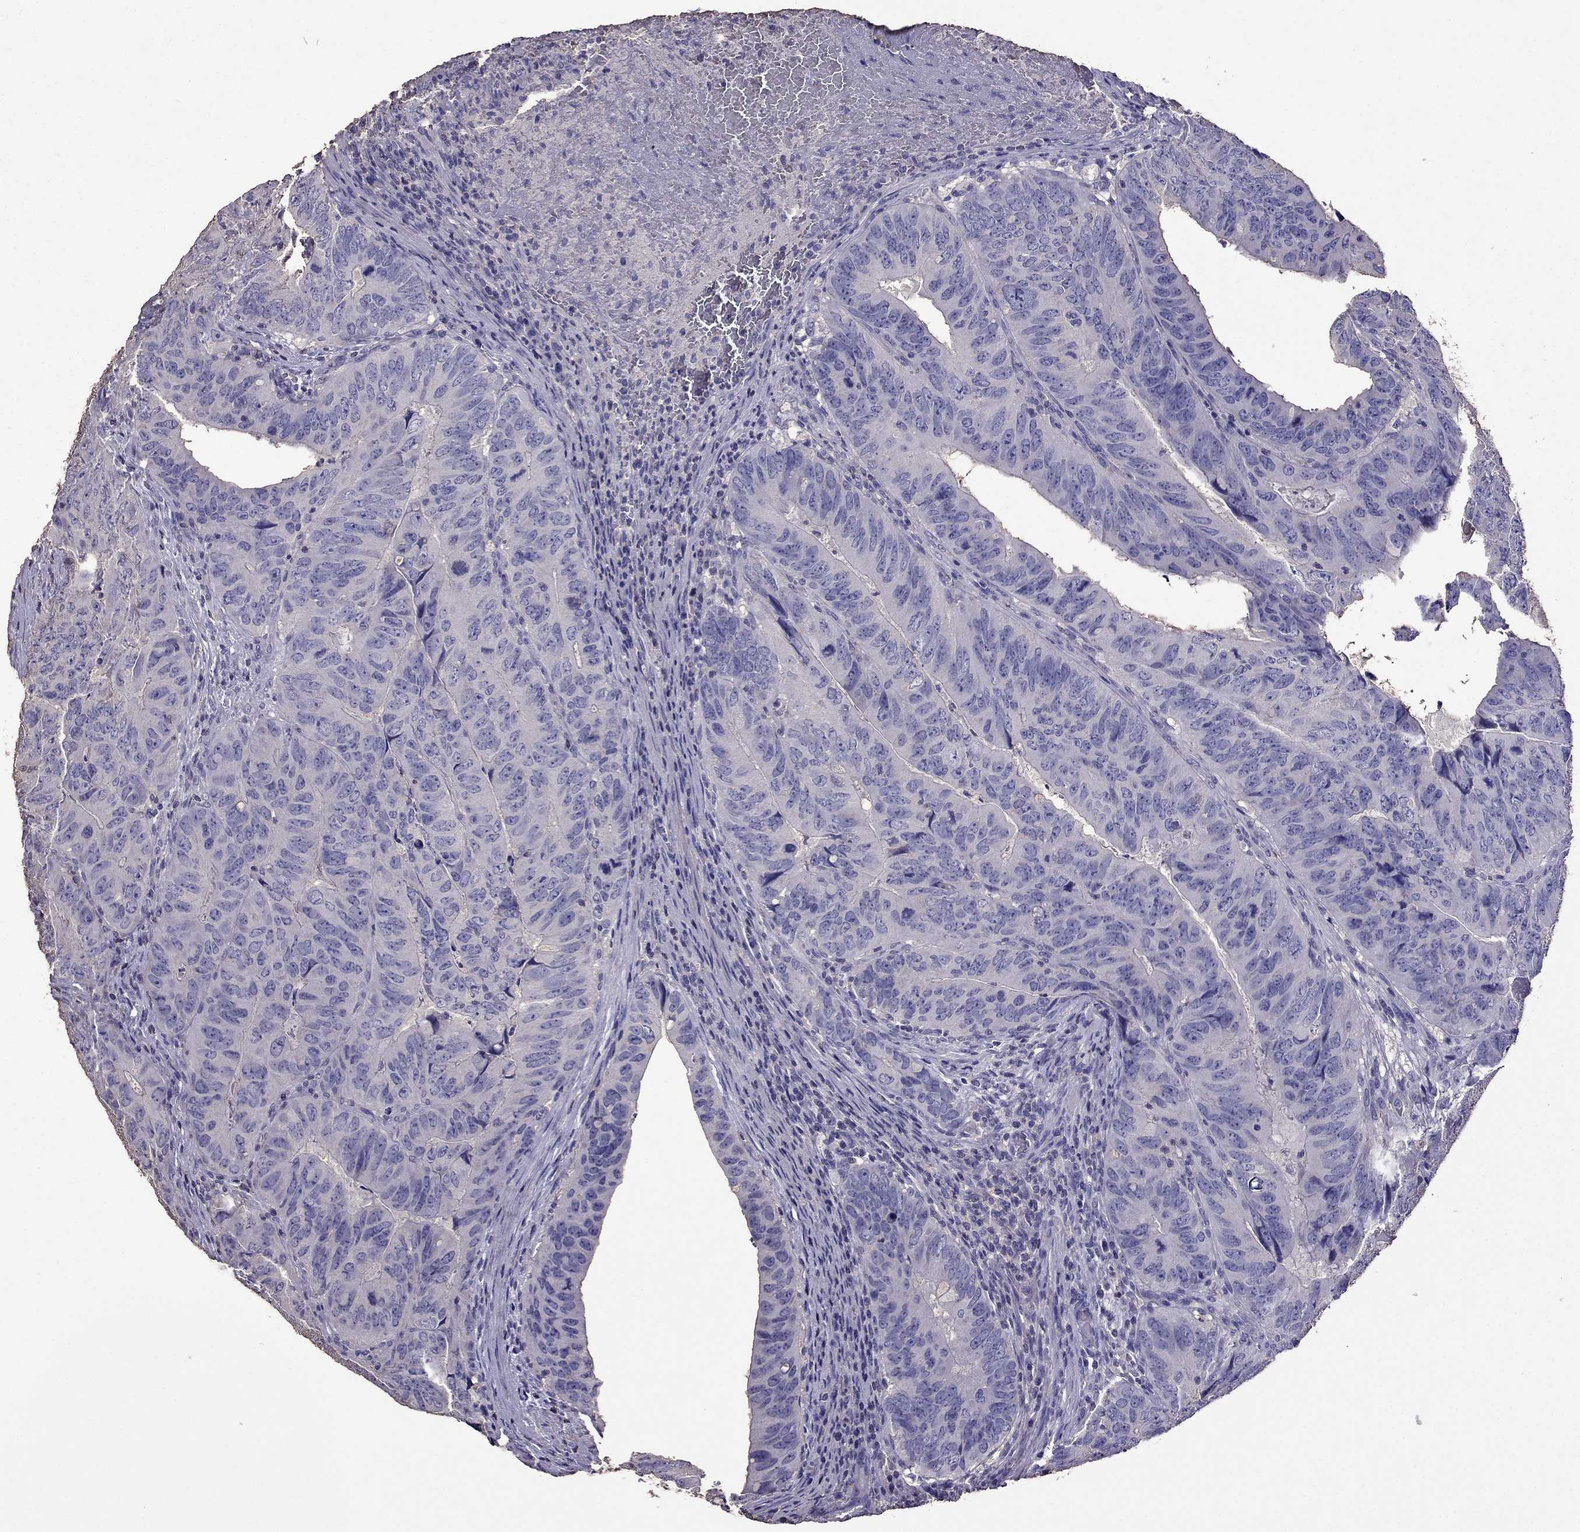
{"staining": {"intensity": "negative", "quantity": "none", "location": "none"}, "tissue": "colorectal cancer", "cell_type": "Tumor cells", "image_type": "cancer", "snomed": [{"axis": "morphology", "description": "Adenocarcinoma, NOS"}, {"axis": "topography", "description": "Colon"}], "caption": "DAB (3,3'-diaminobenzidine) immunohistochemical staining of adenocarcinoma (colorectal) shows no significant expression in tumor cells.", "gene": "NKX3-1", "patient": {"sex": "male", "age": 79}}